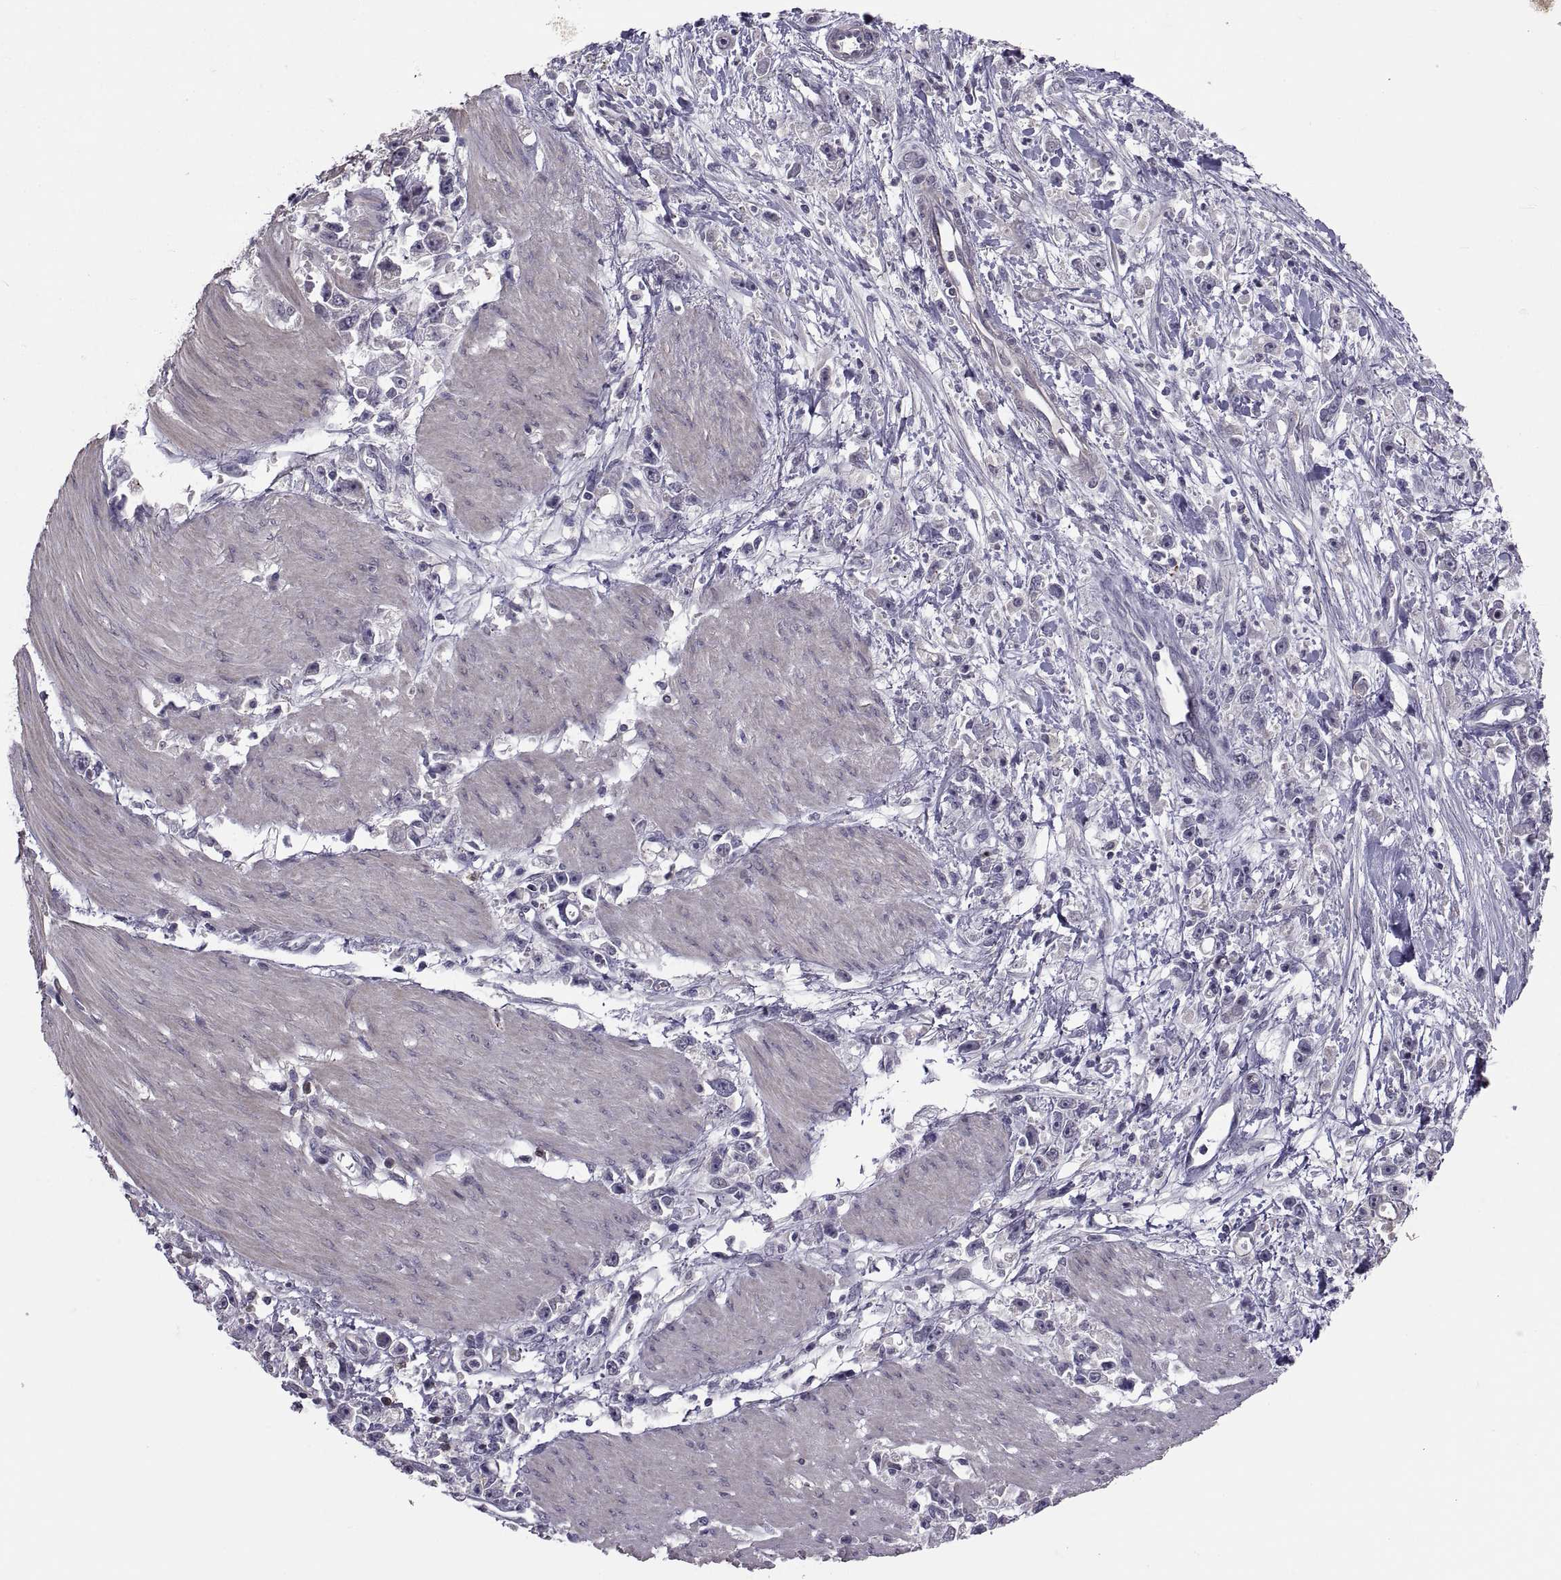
{"staining": {"intensity": "negative", "quantity": "none", "location": "none"}, "tissue": "stomach cancer", "cell_type": "Tumor cells", "image_type": "cancer", "snomed": [{"axis": "morphology", "description": "Adenocarcinoma, NOS"}, {"axis": "topography", "description": "Stomach"}], "caption": "Immunohistochemistry (IHC) of human stomach cancer (adenocarcinoma) shows no expression in tumor cells.", "gene": "NPTX2", "patient": {"sex": "female", "age": 59}}